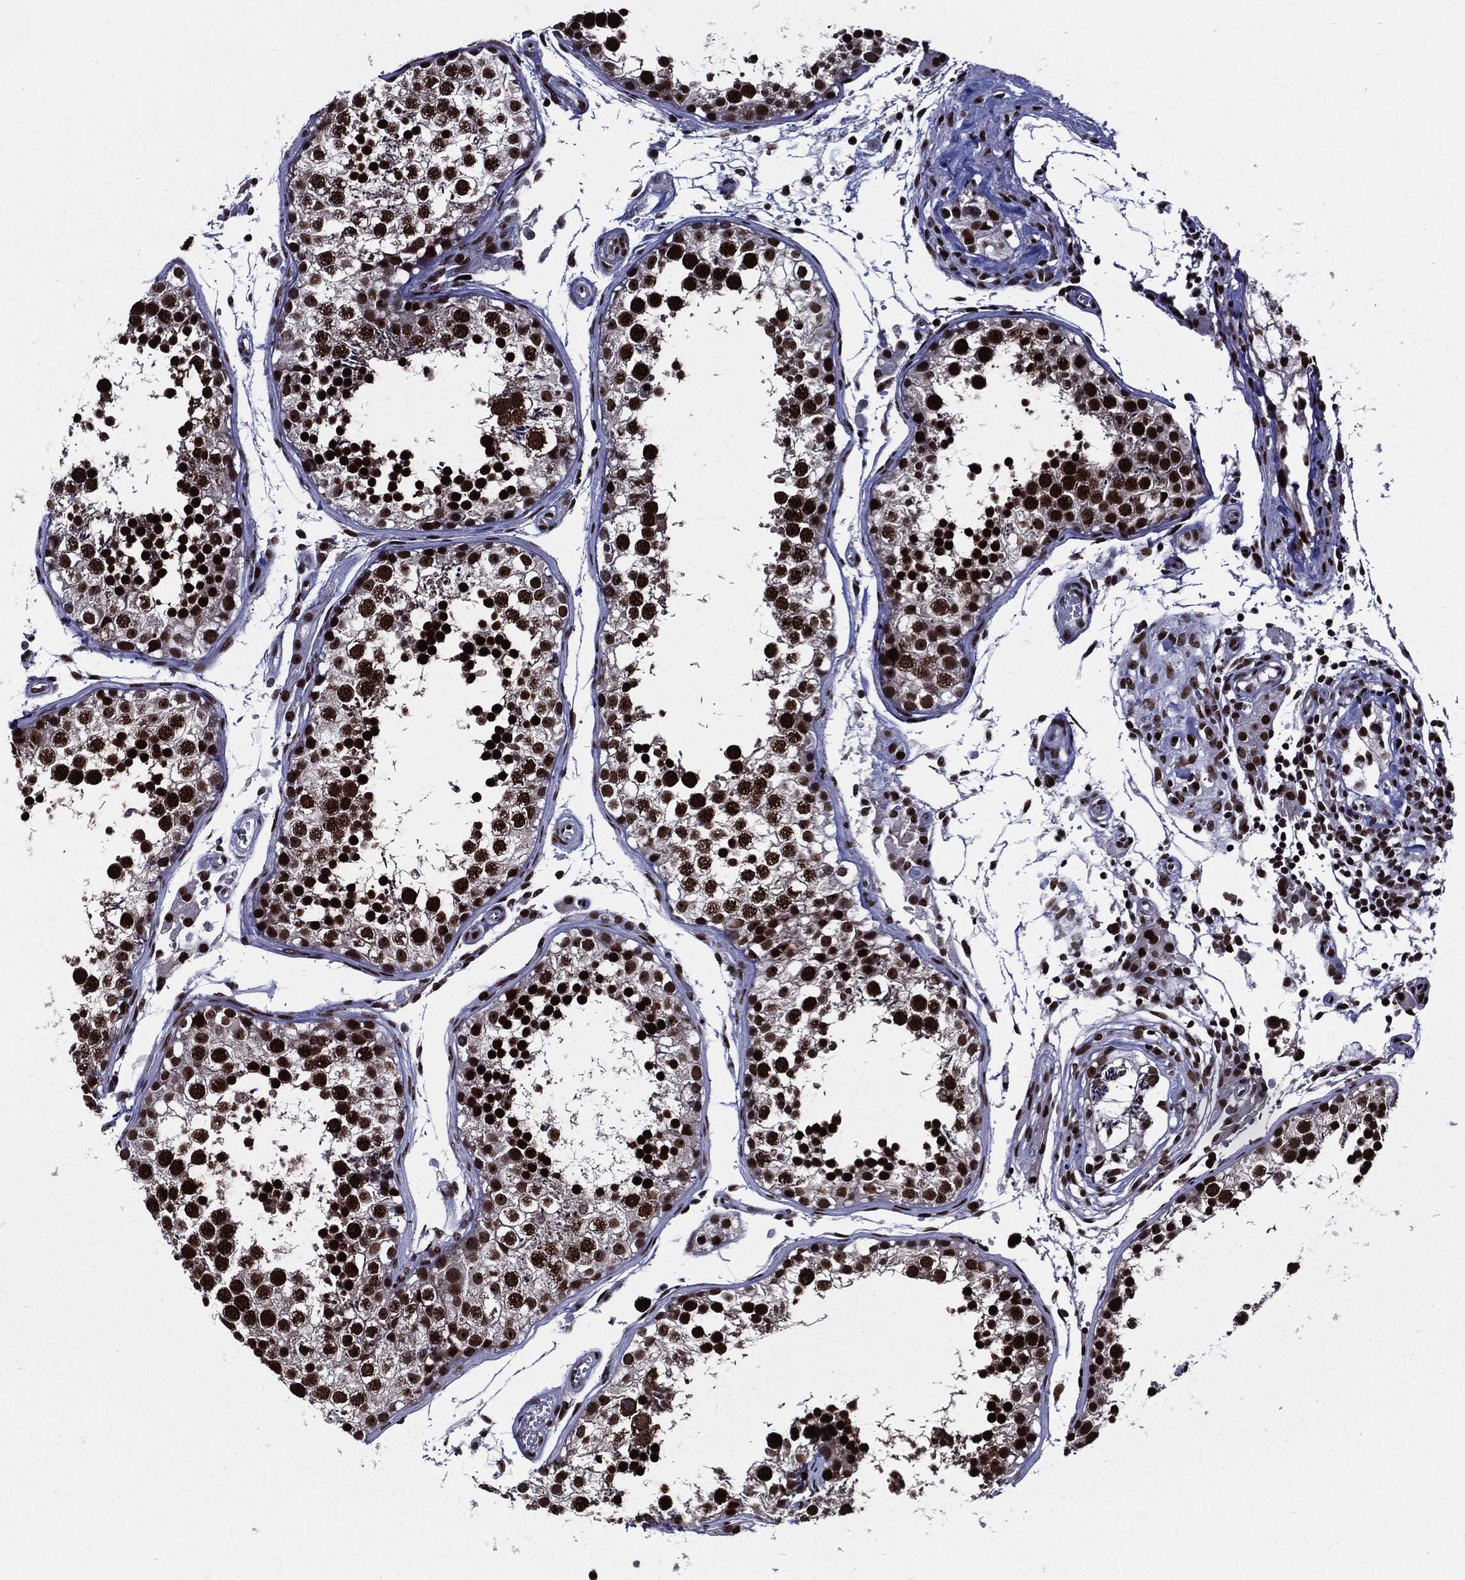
{"staining": {"intensity": "strong", "quantity": ">75%", "location": "nuclear"}, "tissue": "testis", "cell_type": "Cells in seminiferous ducts", "image_type": "normal", "snomed": [{"axis": "morphology", "description": "Normal tissue, NOS"}, {"axis": "topography", "description": "Testis"}], "caption": "IHC micrograph of benign testis: human testis stained using IHC exhibits high levels of strong protein expression localized specifically in the nuclear of cells in seminiferous ducts, appearing as a nuclear brown color.", "gene": "ZFP91", "patient": {"sex": "male", "age": 29}}